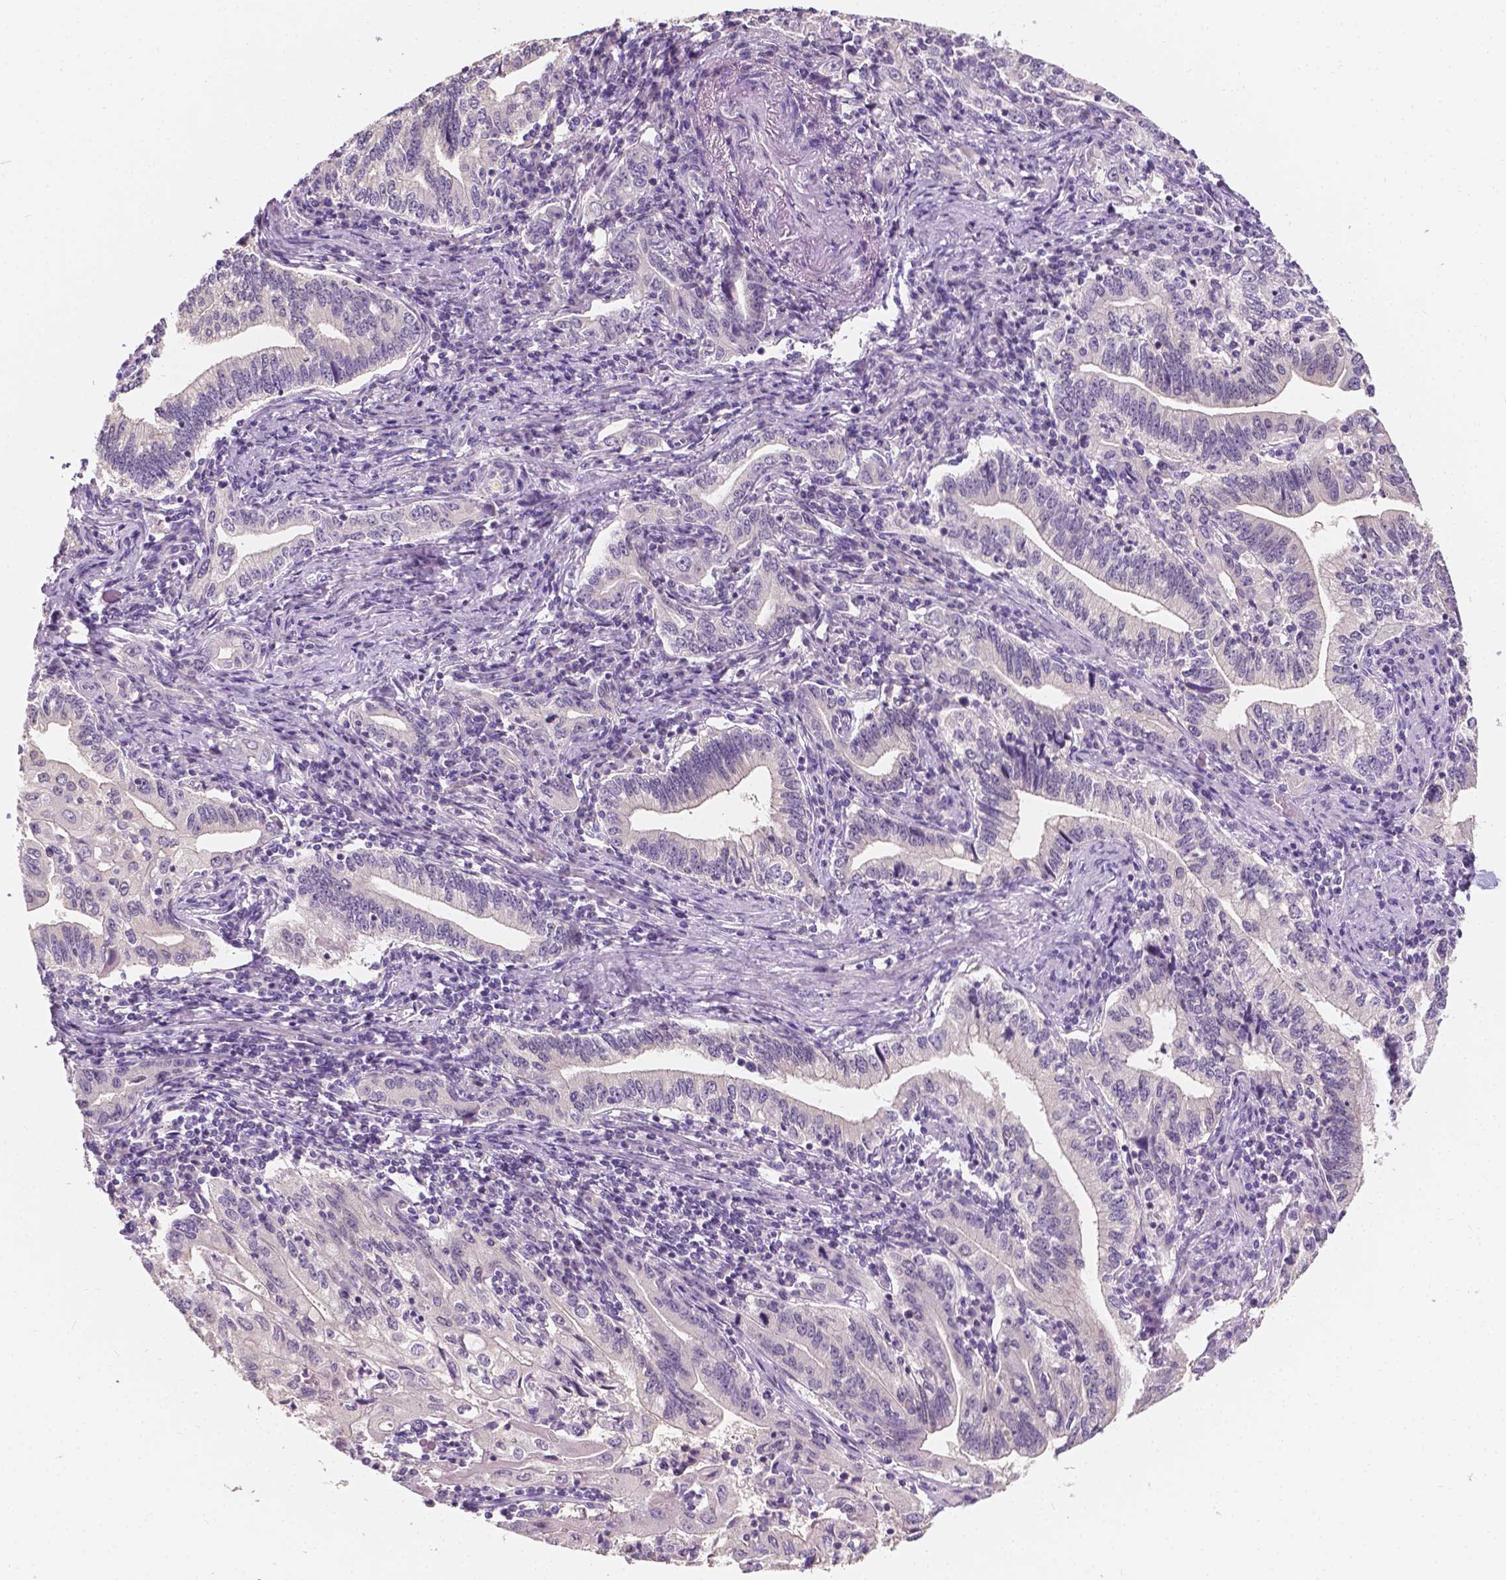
{"staining": {"intensity": "negative", "quantity": "none", "location": "none"}, "tissue": "stomach cancer", "cell_type": "Tumor cells", "image_type": "cancer", "snomed": [{"axis": "morphology", "description": "Adenocarcinoma, NOS"}, {"axis": "topography", "description": "Stomach, lower"}], "caption": "This is an IHC histopathology image of stomach adenocarcinoma. There is no expression in tumor cells.", "gene": "TAL1", "patient": {"sex": "female", "age": 72}}